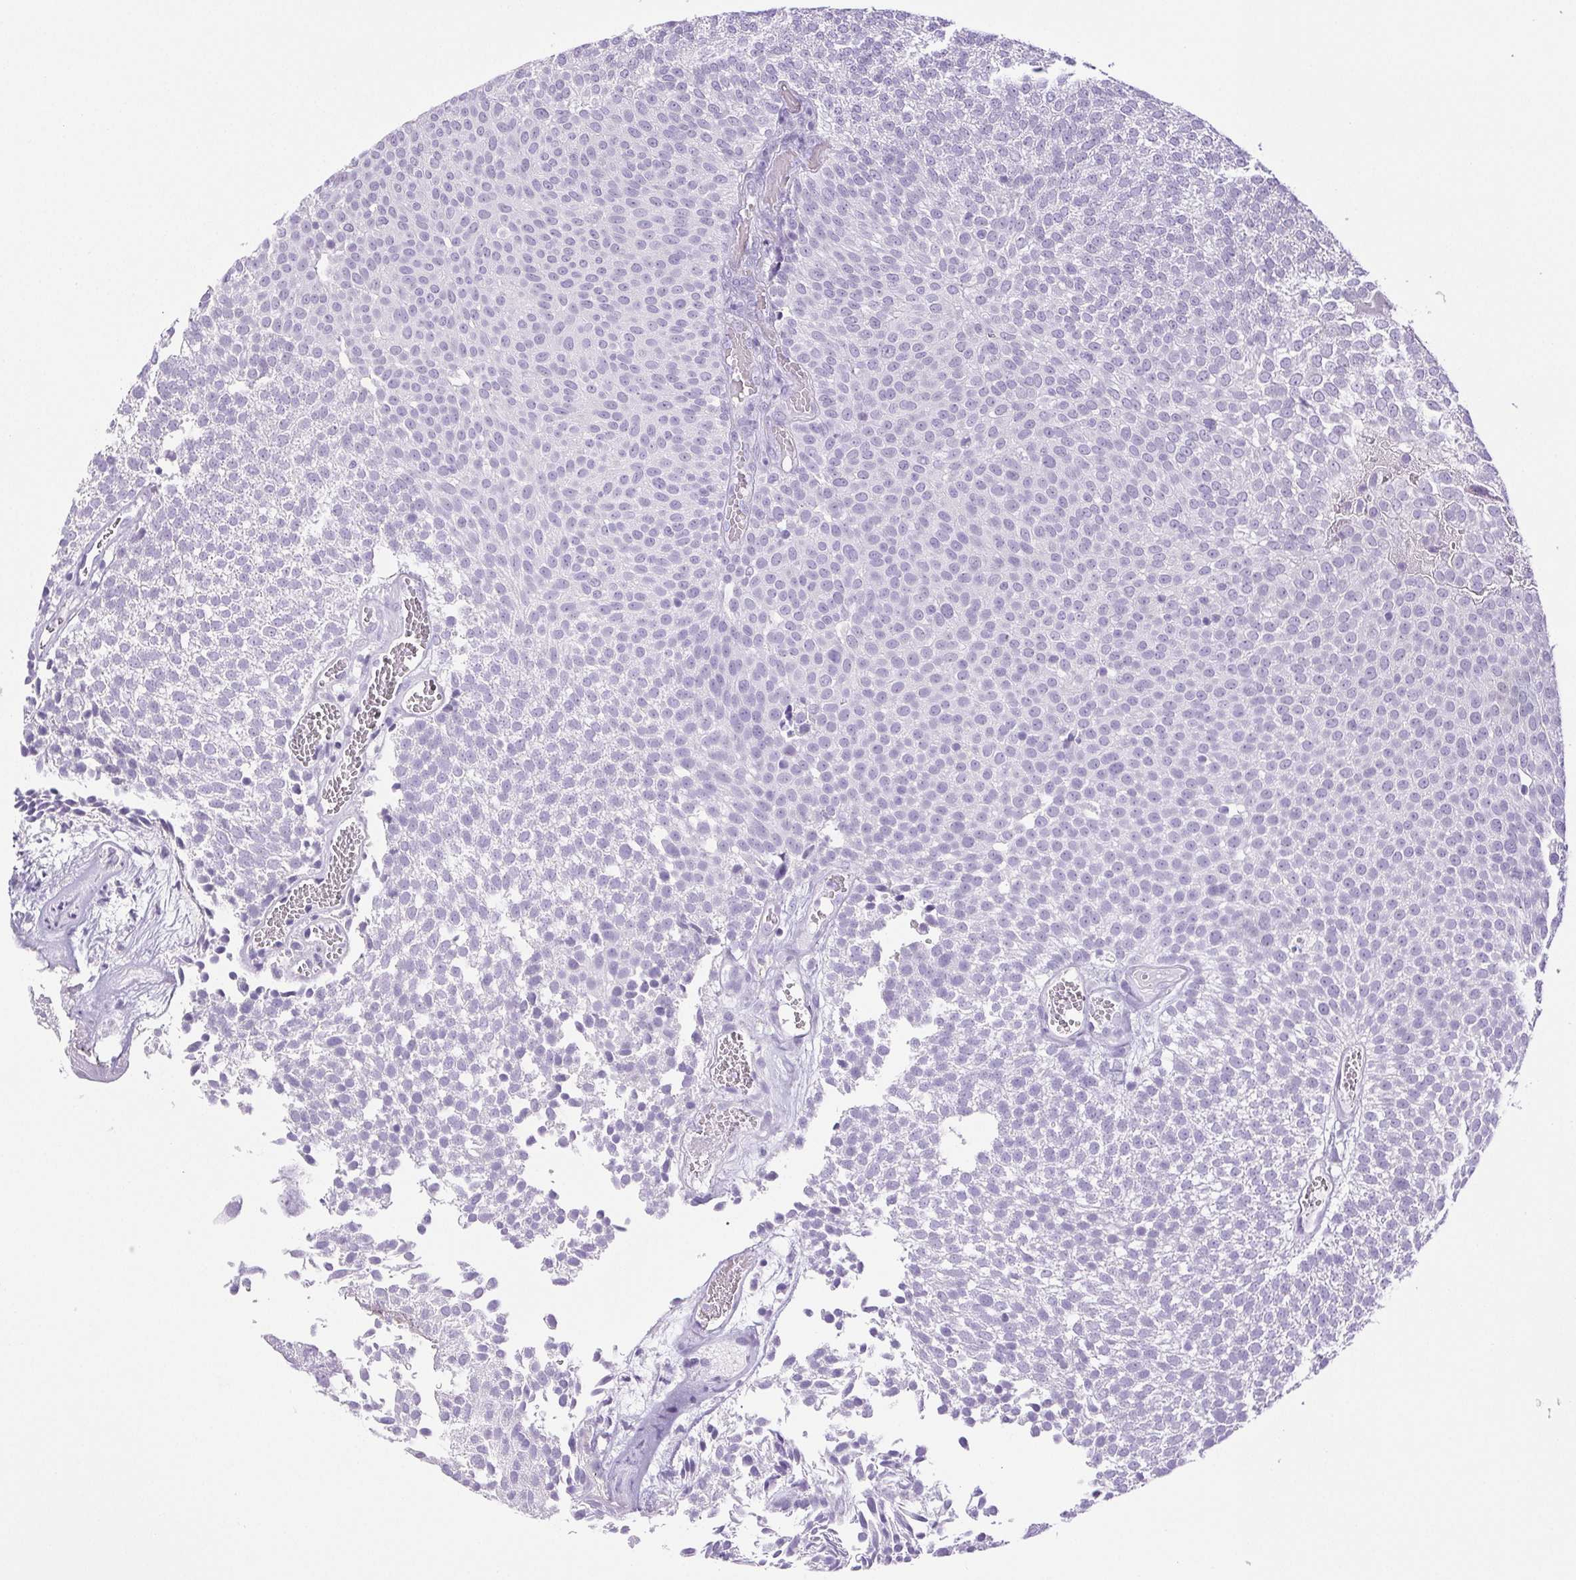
{"staining": {"intensity": "negative", "quantity": "none", "location": "none"}, "tissue": "urothelial cancer", "cell_type": "Tumor cells", "image_type": "cancer", "snomed": [{"axis": "morphology", "description": "Urothelial carcinoma, Low grade"}, {"axis": "topography", "description": "Urinary bladder"}], "caption": "Tumor cells show no significant protein expression in urothelial carcinoma (low-grade). (Stains: DAB IHC with hematoxylin counter stain, Microscopy: brightfield microscopy at high magnification).", "gene": "HLA-G", "patient": {"sex": "female", "age": 79}}